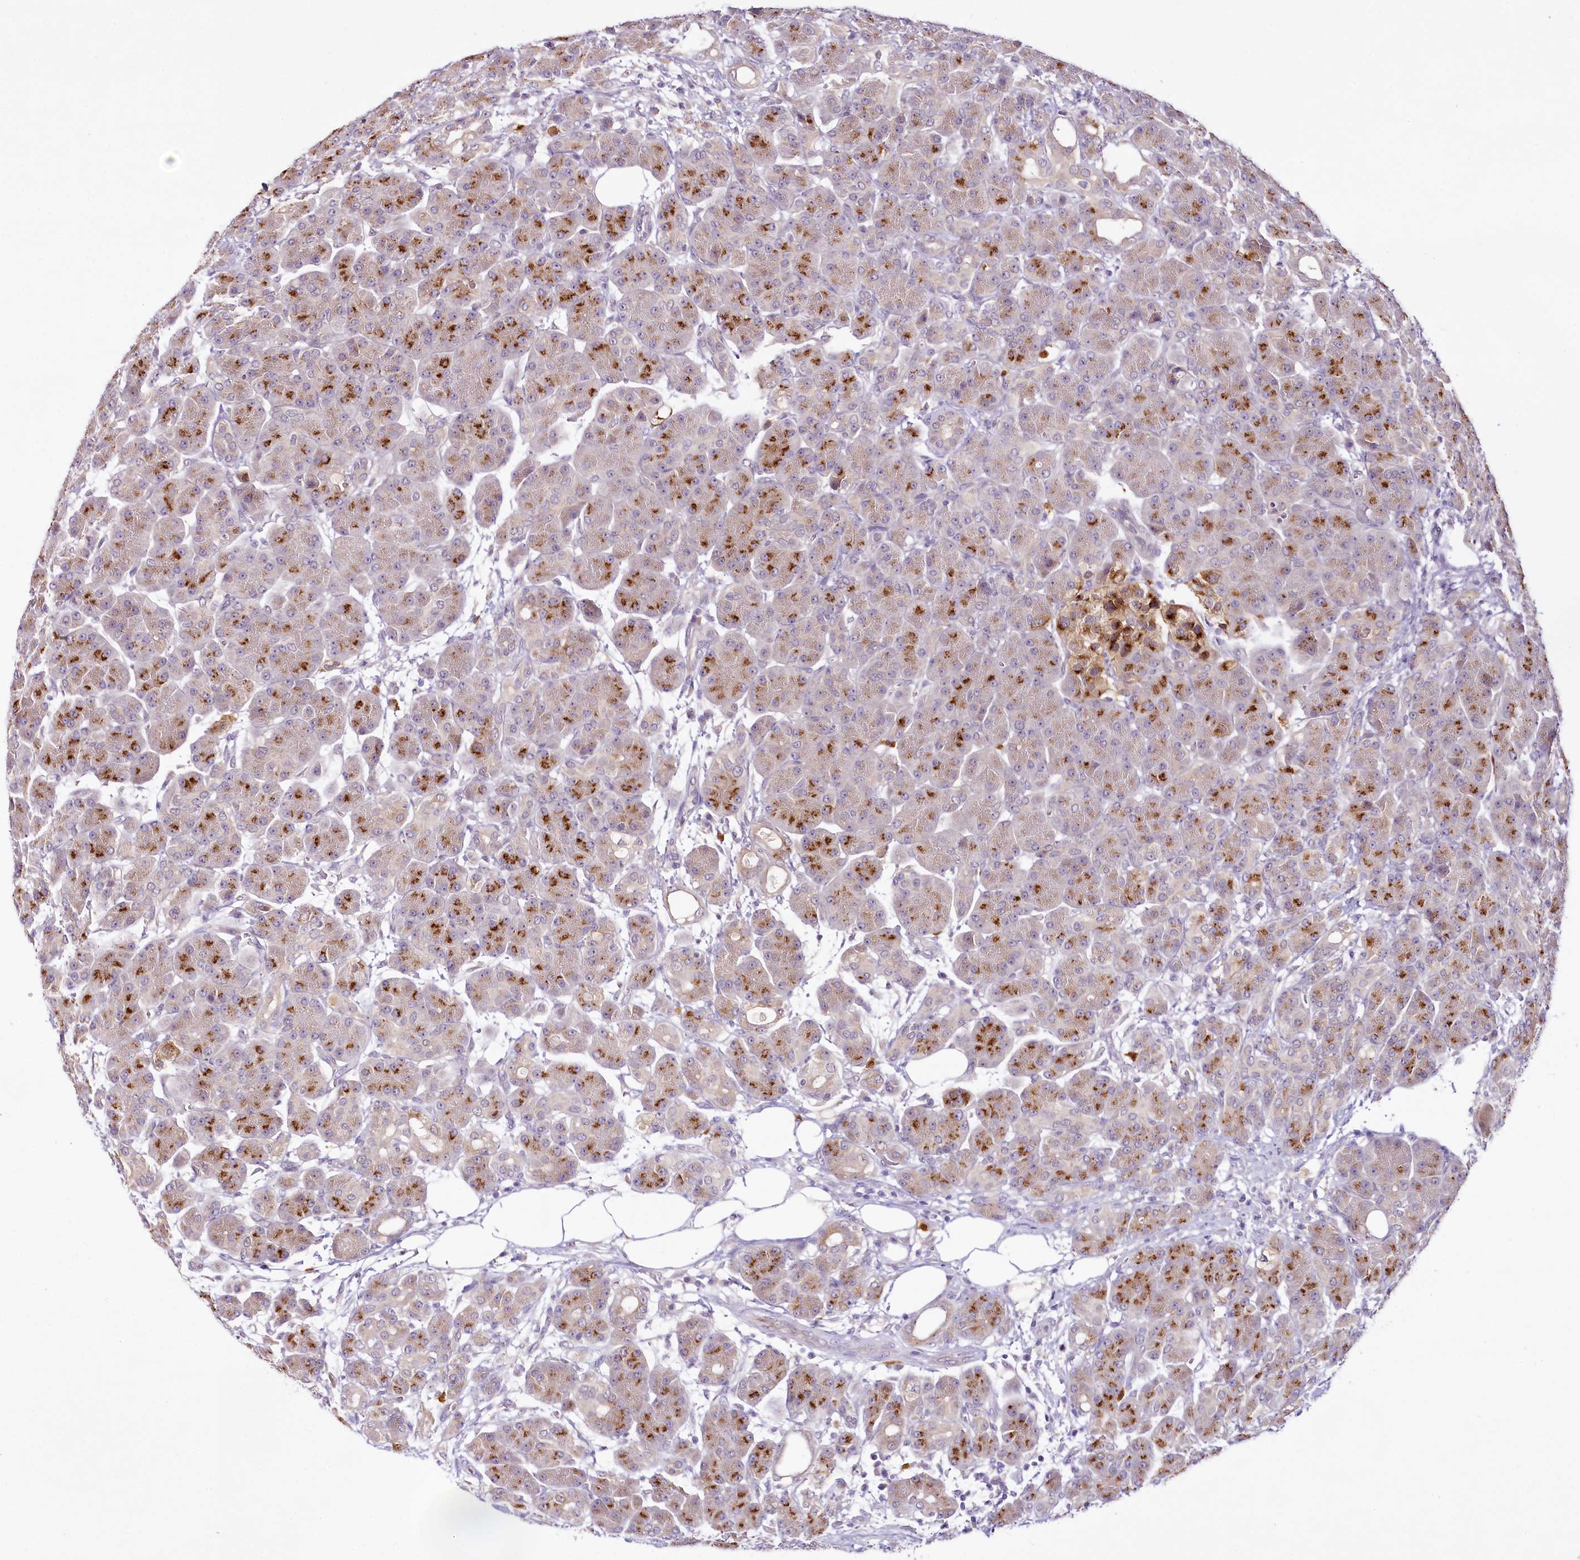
{"staining": {"intensity": "strong", "quantity": ">75%", "location": "cytoplasmic/membranous"}, "tissue": "pancreas", "cell_type": "Exocrine glandular cells", "image_type": "normal", "snomed": [{"axis": "morphology", "description": "Normal tissue, NOS"}, {"axis": "topography", "description": "Pancreas"}], "caption": "About >75% of exocrine glandular cells in normal human pancreas show strong cytoplasmic/membranous protein staining as visualized by brown immunohistochemical staining.", "gene": "VWA5A", "patient": {"sex": "male", "age": 63}}